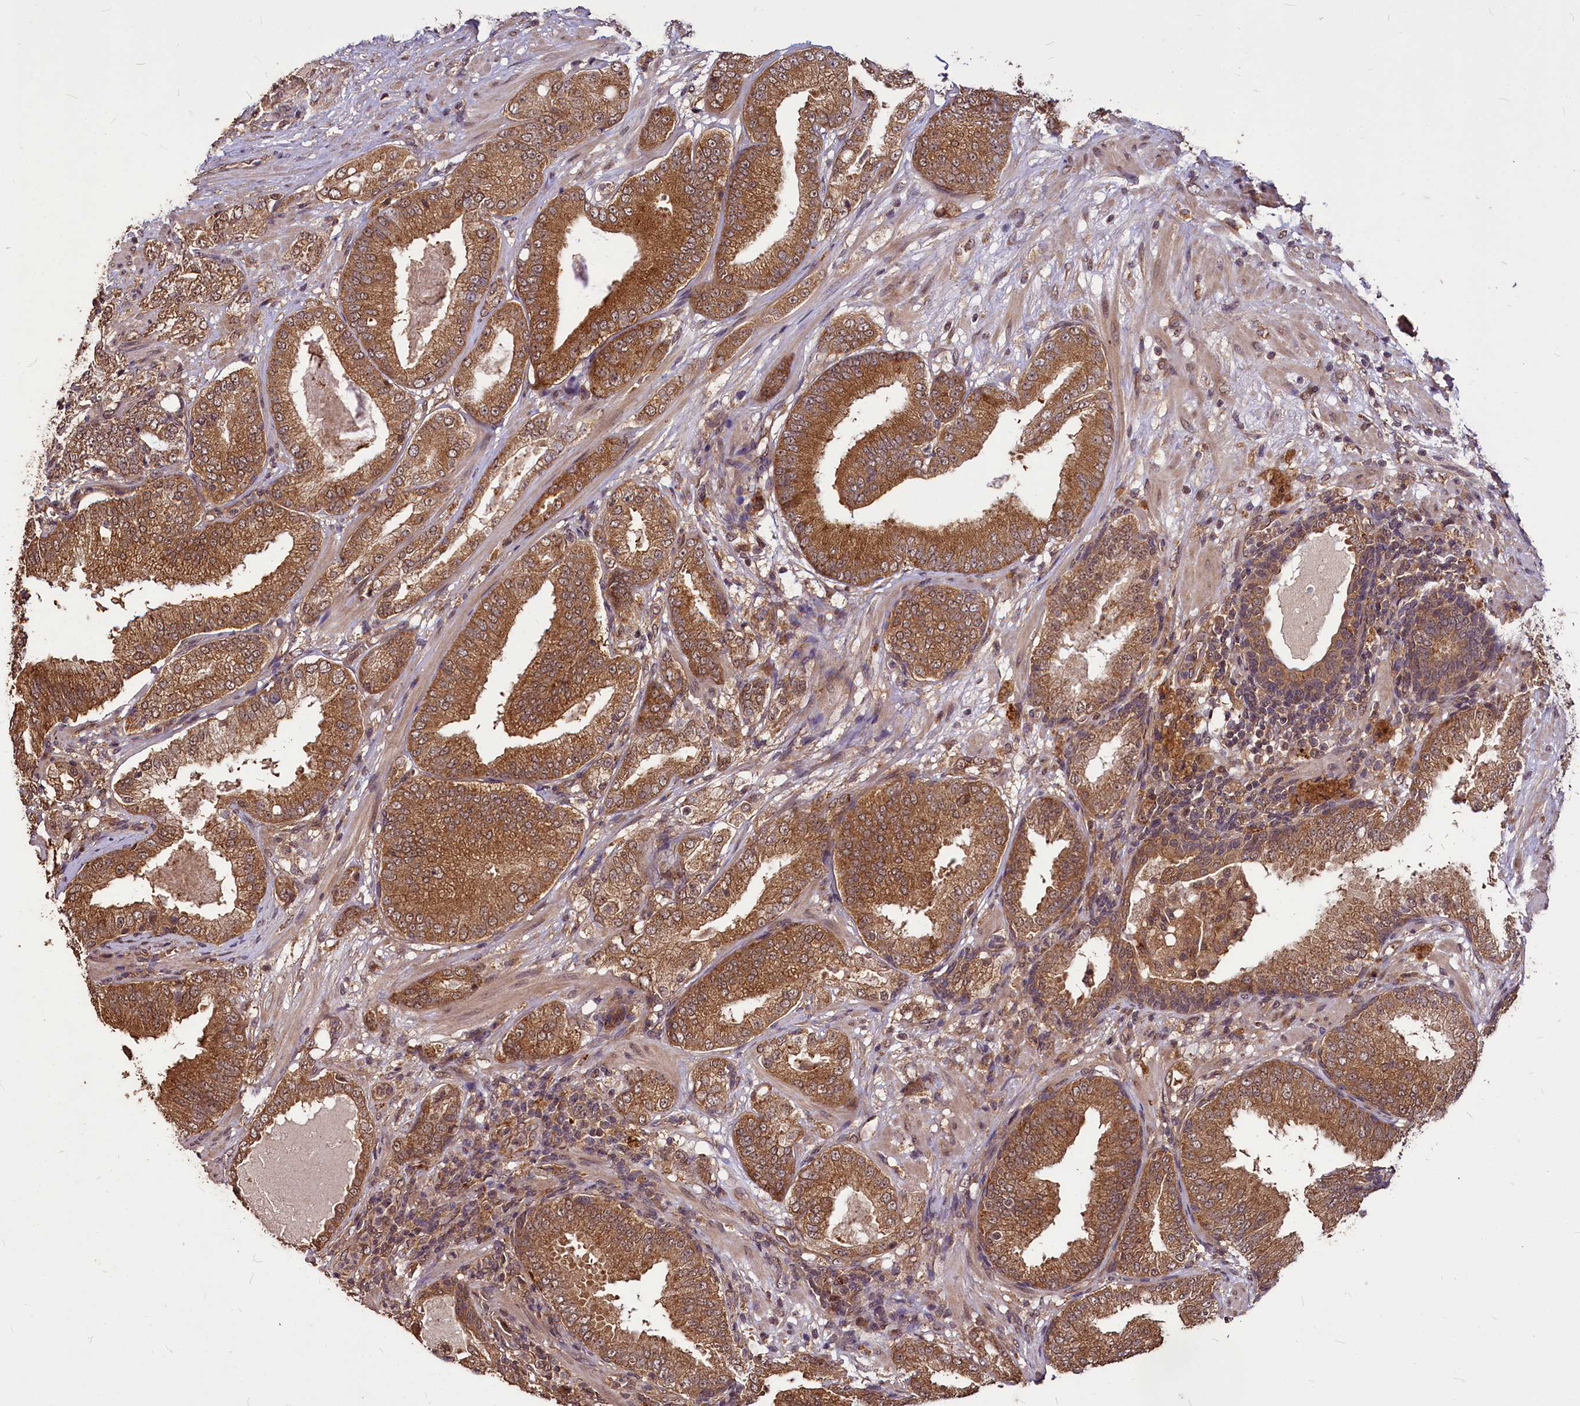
{"staining": {"intensity": "moderate", "quantity": ">75%", "location": "cytoplasmic/membranous,nuclear"}, "tissue": "prostate cancer", "cell_type": "Tumor cells", "image_type": "cancer", "snomed": [{"axis": "morphology", "description": "Adenocarcinoma, High grade"}, {"axis": "topography", "description": "Prostate"}], "caption": "Adenocarcinoma (high-grade) (prostate) stained with a brown dye exhibits moderate cytoplasmic/membranous and nuclear positive expression in approximately >75% of tumor cells.", "gene": "VPS51", "patient": {"sex": "male", "age": 64}}